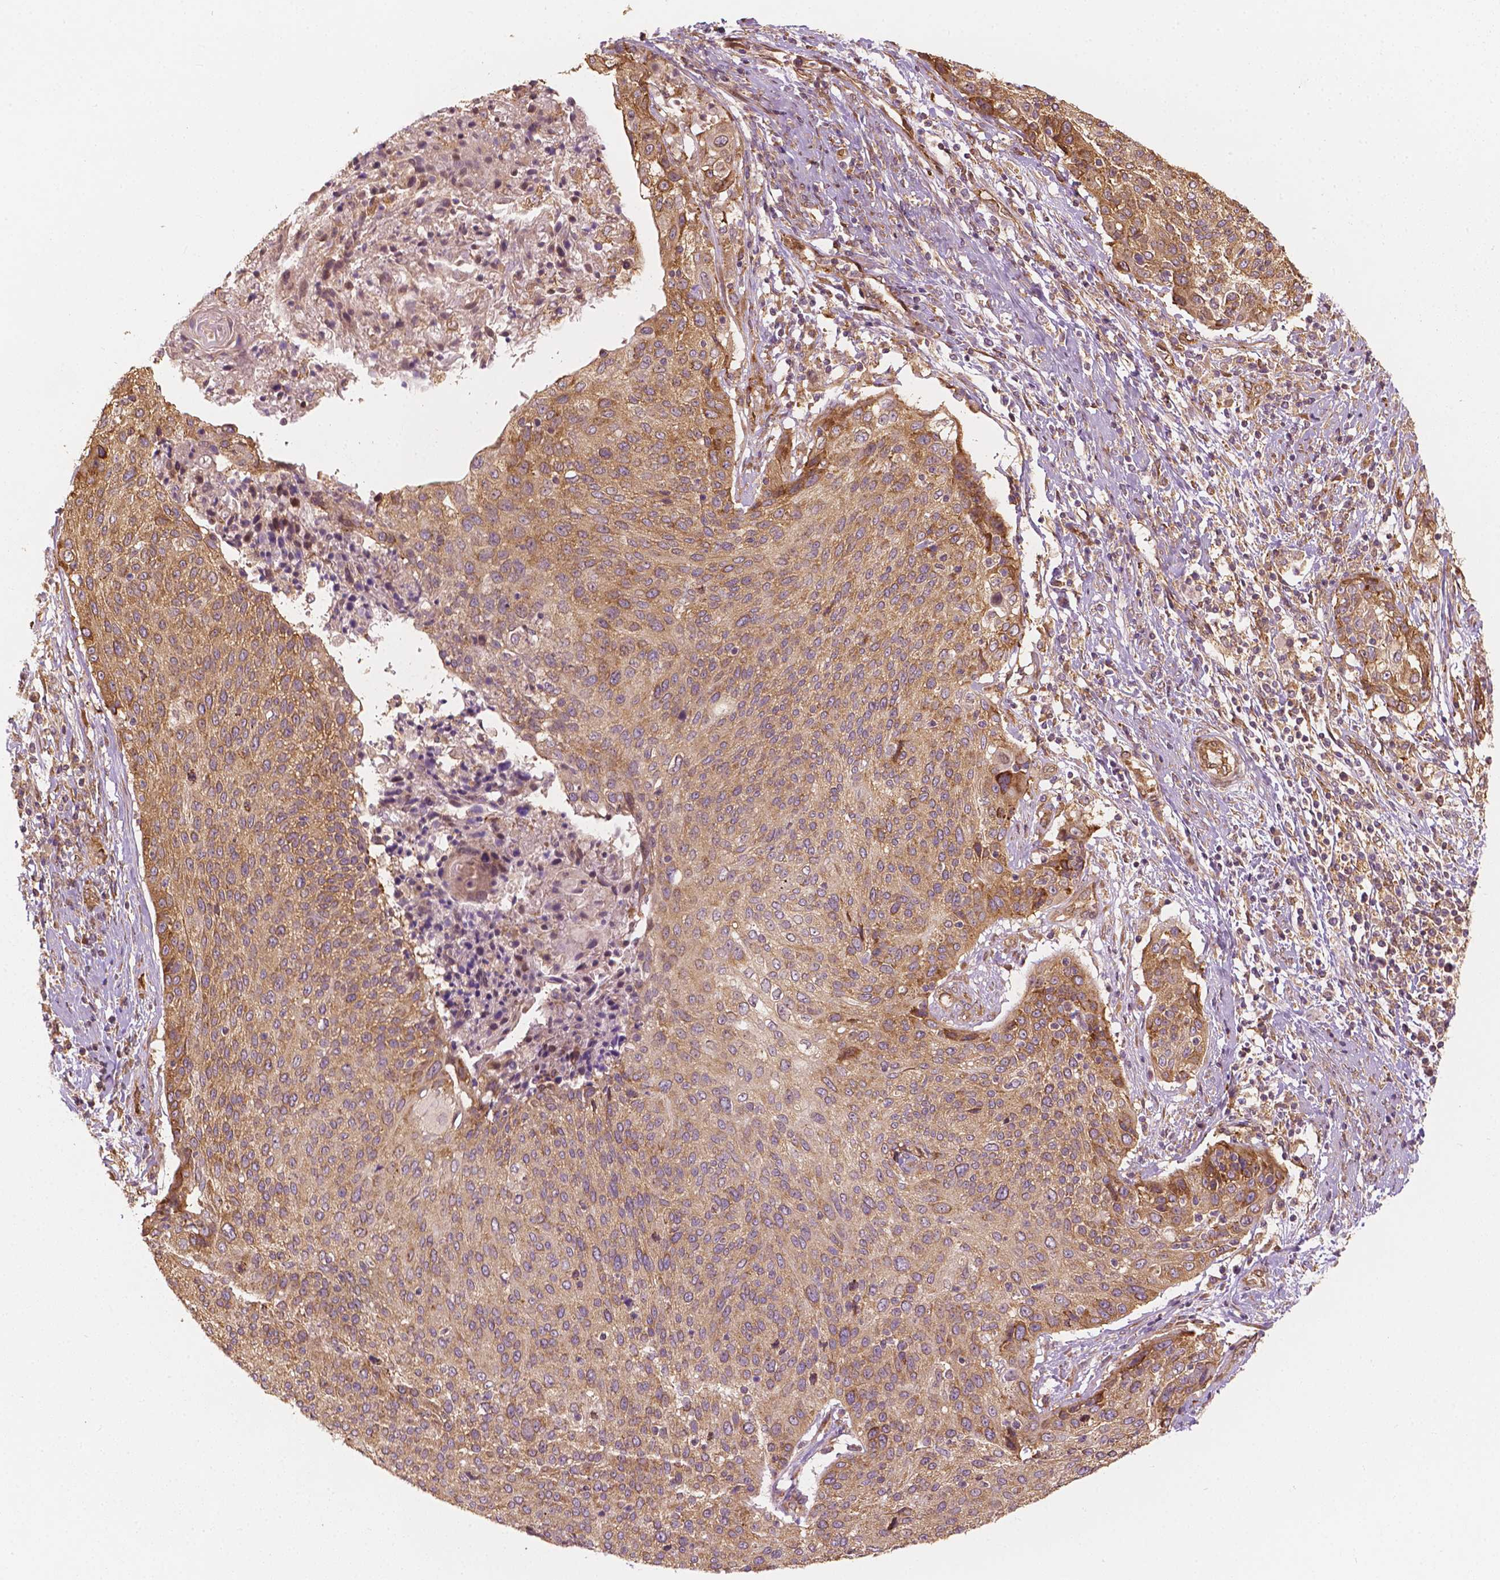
{"staining": {"intensity": "moderate", "quantity": ">75%", "location": "cytoplasmic/membranous"}, "tissue": "cervical cancer", "cell_type": "Tumor cells", "image_type": "cancer", "snomed": [{"axis": "morphology", "description": "Squamous cell carcinoma, NOS"}, {"axis": "topography", "description": "Cervix"}], "caption": "Approximately >75% of tumor cells in human cervical cancer (squamous cell carcinoma) reveal moderate cytoplasmic/membranous protein staining as visualized by brown immunohistochemical staining.", "gene": "G3BP1", "patient": {"sex": "female", "age": 31}}